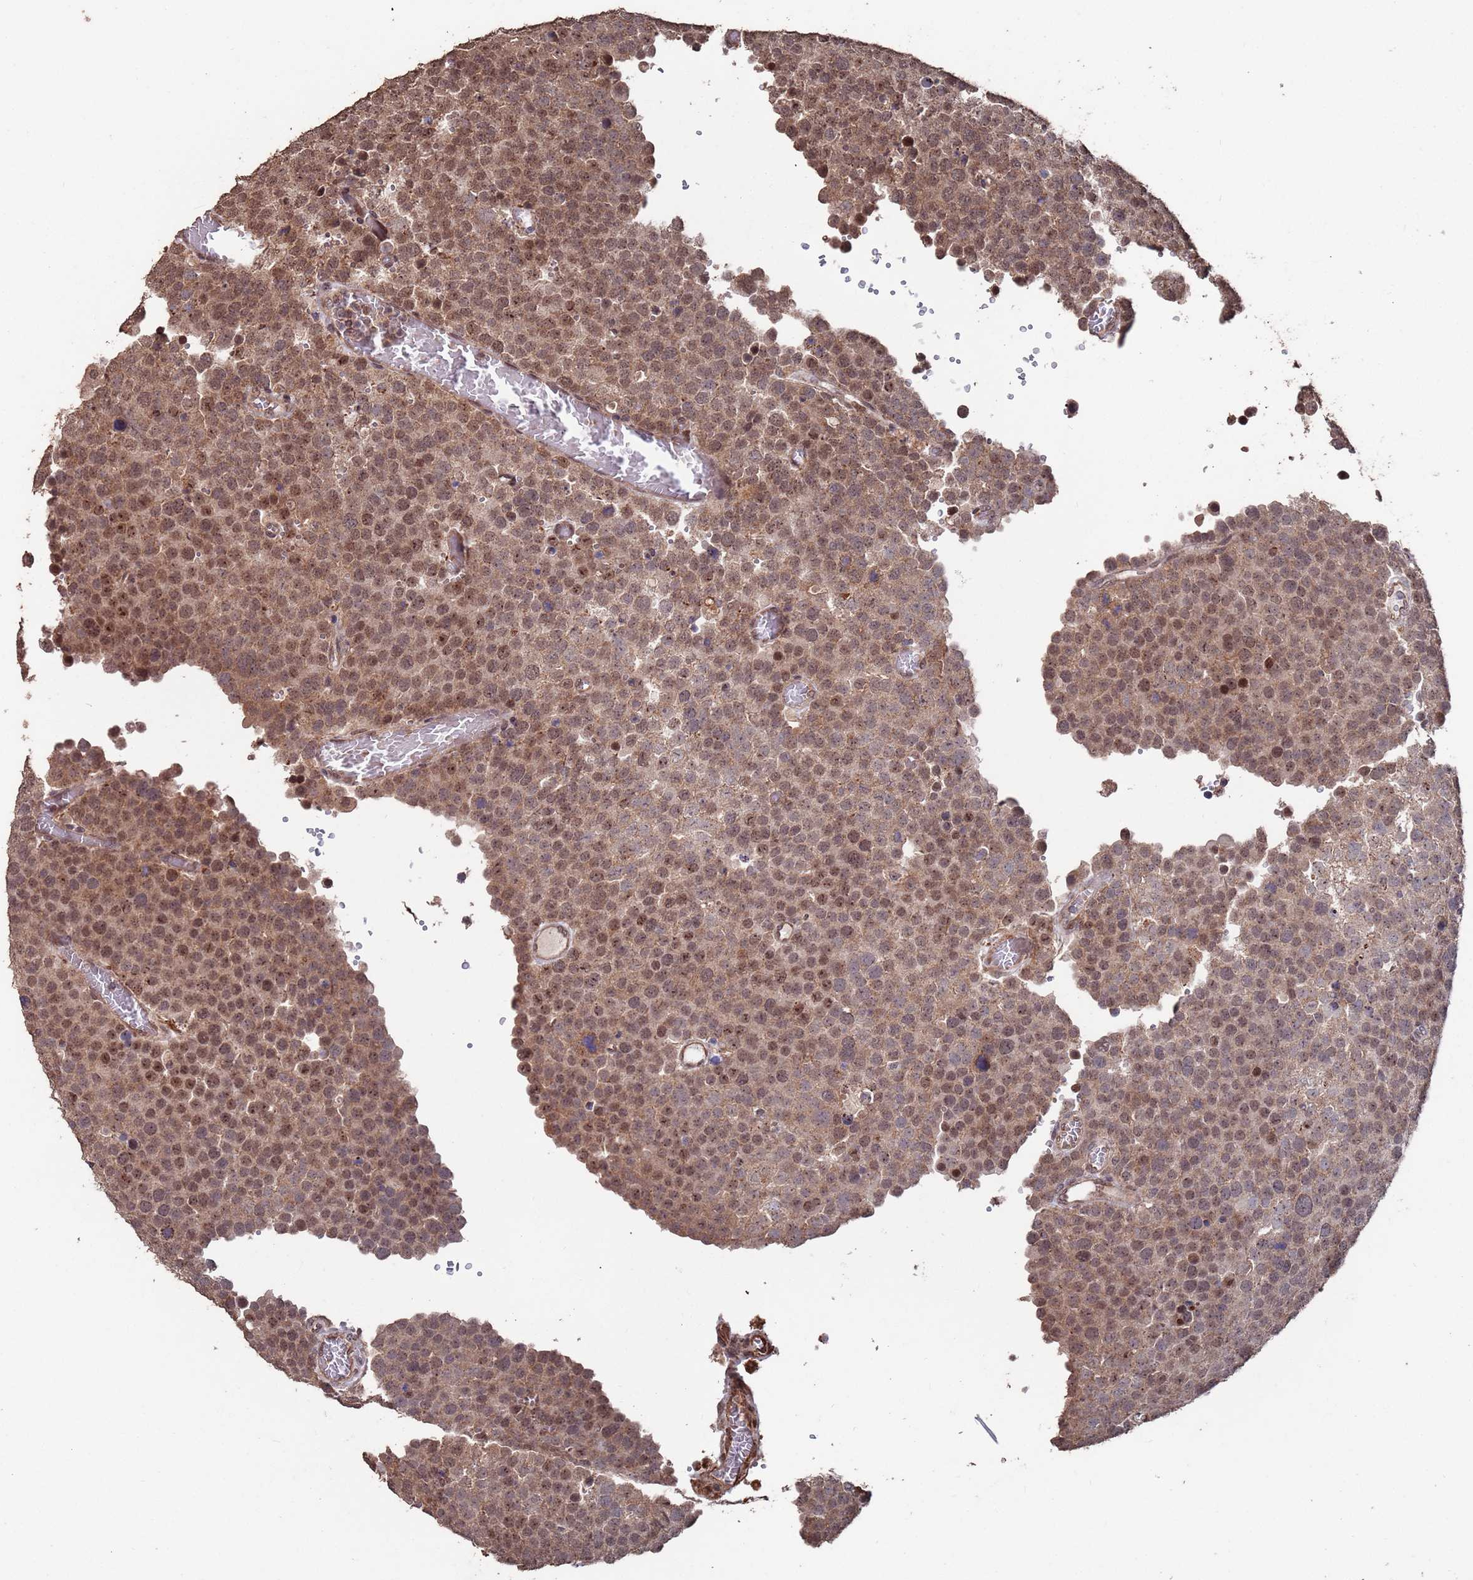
{"staining": {"intensity": "moderate", "quantity": ">75%", "location": "cytoplasmic/membranous,nuclear"}, "tissue": "testis cancer", "cell_type": "Tumor cells", "image_type": "cancer", "snomed": [{"axis": "morphology", "description": "Normal tissue, NOS"}, {"axis": "morphology", "description": "Seminoma, NOS"}, {"axis": "topography", "description": "Testis"}], "caption": "Tumor cells reveal medium levels of moderate cytoplasmic/membranous and nuclear positivity in about >75% of cells in testis cancer (seminoma).", "gene": "PRR7", "patient": {"sex": "male", "age": 71}}